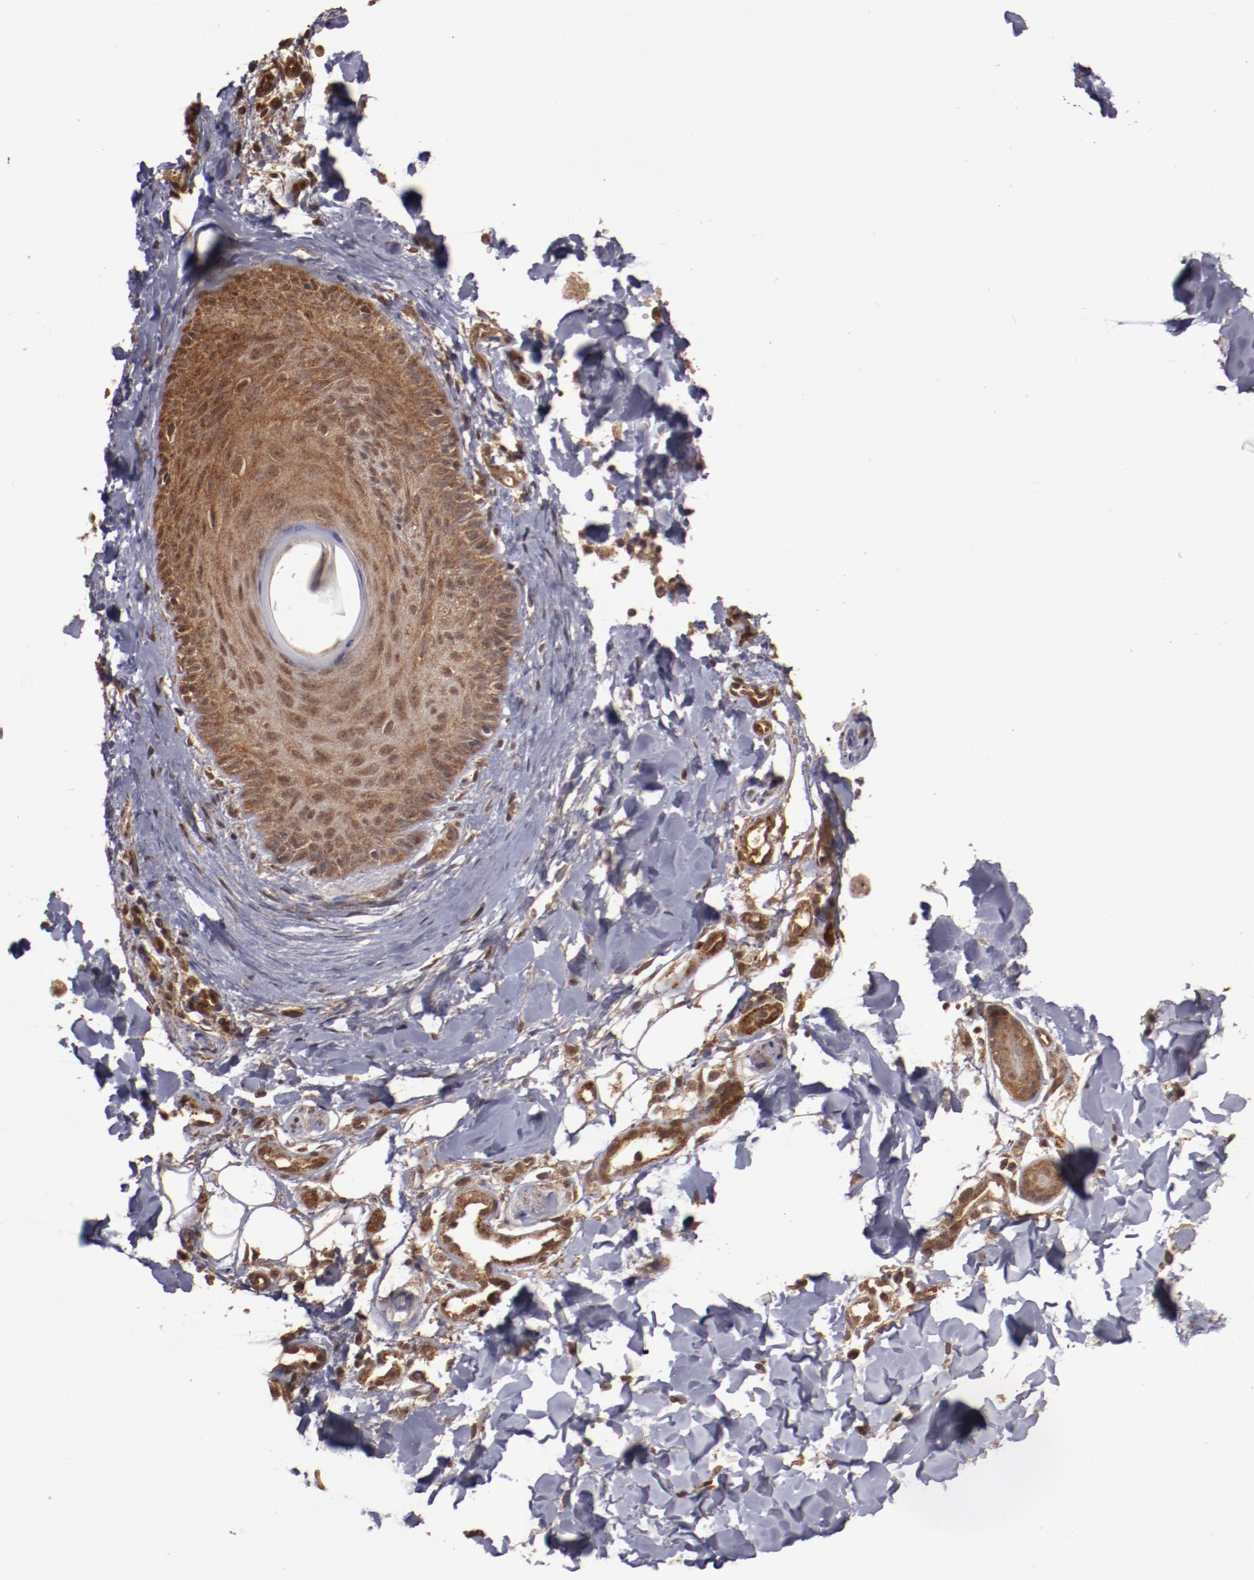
{"staining": {"intensity": "strong", "quantity": ">75%", "location": "cytoplasmic/membranous"}, "tissue": "skin", "cell_type": "Epidermal cells", "image_type": "normal", "snomed": [{"axis": "morphology", "description": "Normal tissue, NOS"}, {"axis": "morphology", "description": "Inflammation, NOS"}, {"axis": "topography", "description": "Soft tissue"}, {"axis": "topography", "description": "Anal"}], "caption": "This is an image of immunohistochemistry staining of unremarkable skin, which shows strong positivity in the cytoplasmic/membranous of epidermal cells.", "gene": "TXNDC16", "patient": {"sex": "female", "age": 15}}